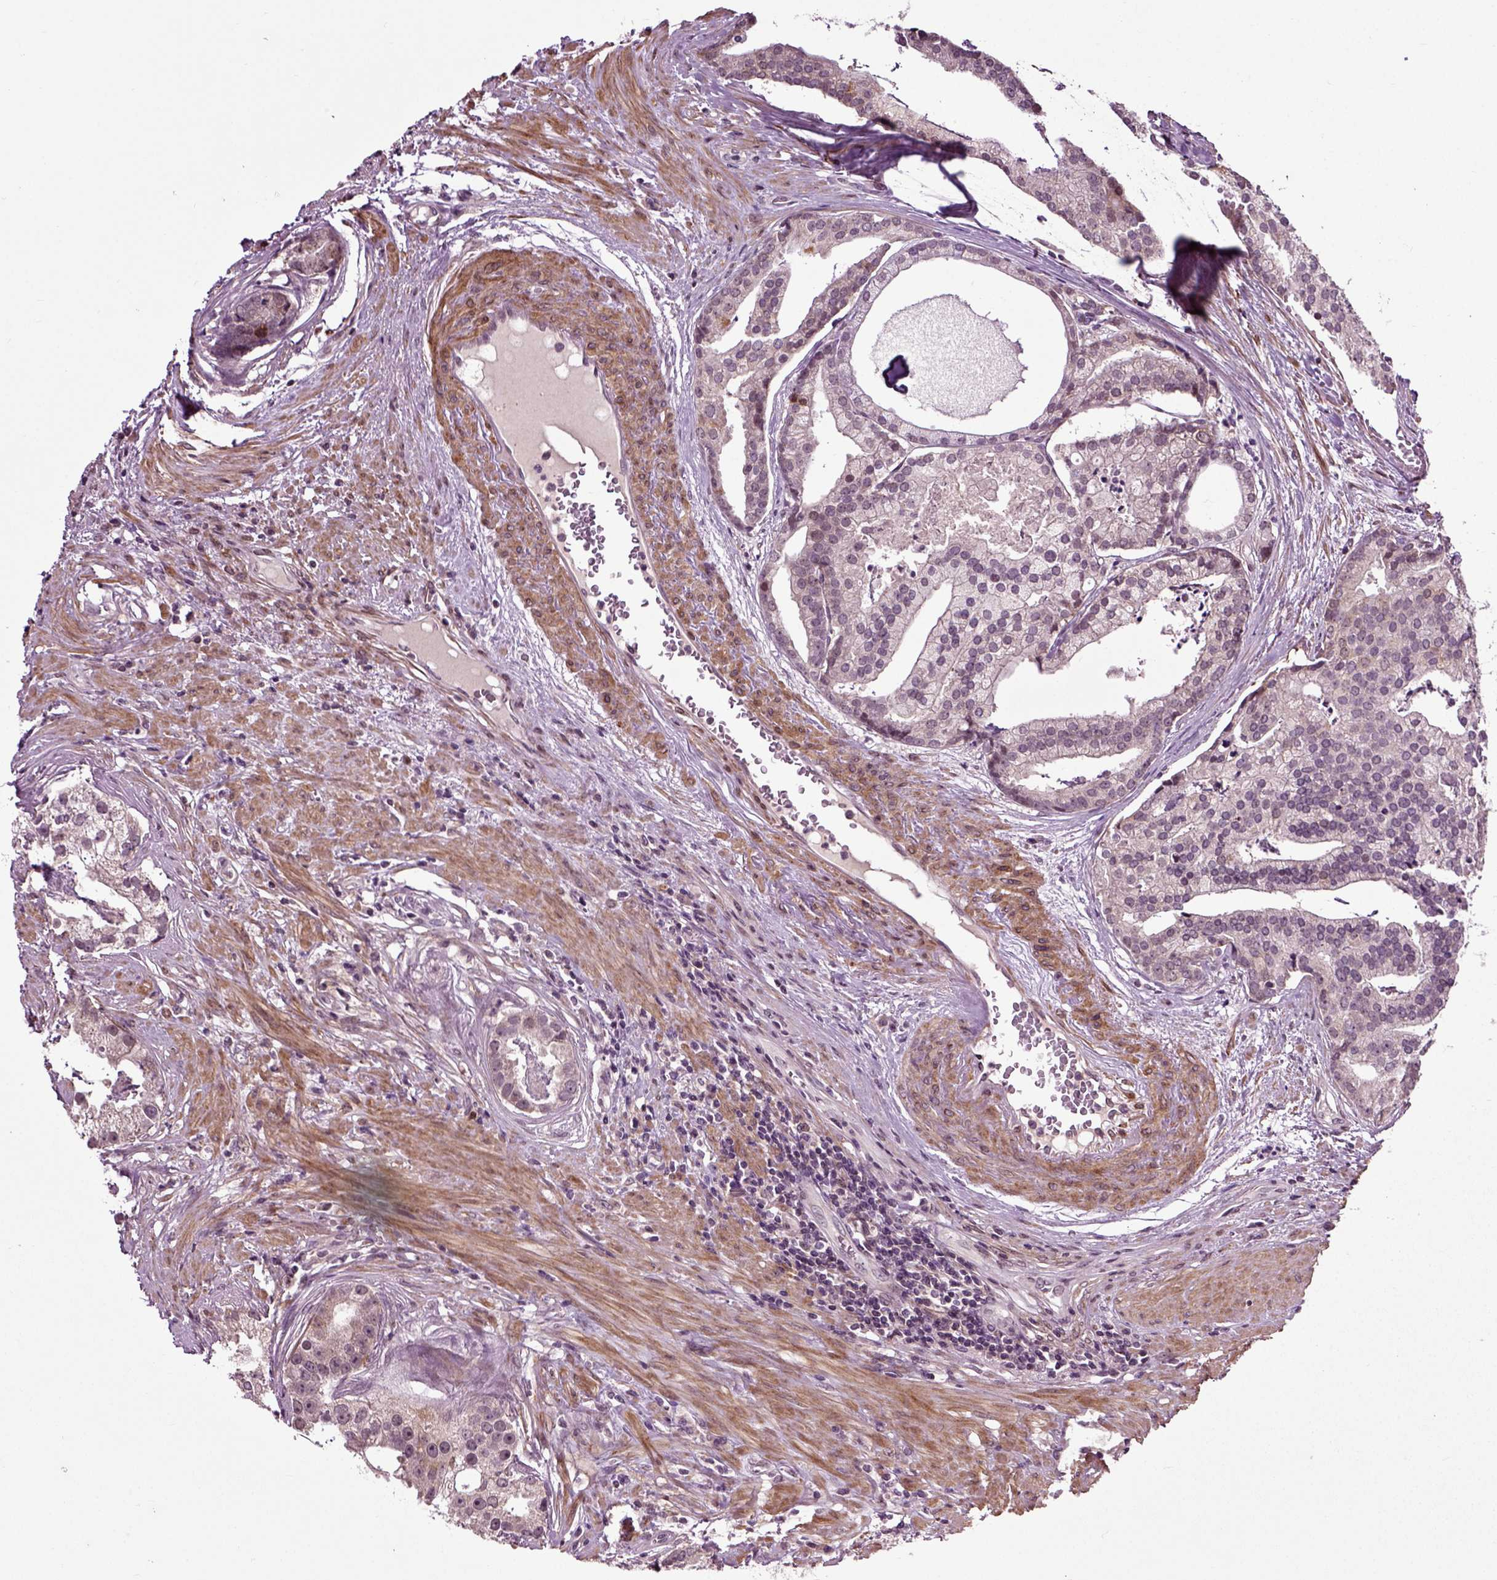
{"staining": {"intensity": "negative", "quantity": "none", "location": "none"}, "tissue": "prostate cancer", "cell_type": "Tumor cells", "image_type": "cancer", "snomed": [{"axis": "morphology", "description": "Adenocarcinoma, NOS"}, {"axis": "topography", "description": "Prostate and seminal vesicle, NOS"}, {"axis": "topography", "description": "Prostate"}], "caption": "Histopathology image shows no protein expression in tumor cells of prostate cancer (adenocarcinoma) tissue.", "gene": "KNSTRN", "patient": {"sex": "male", "age": 44}}